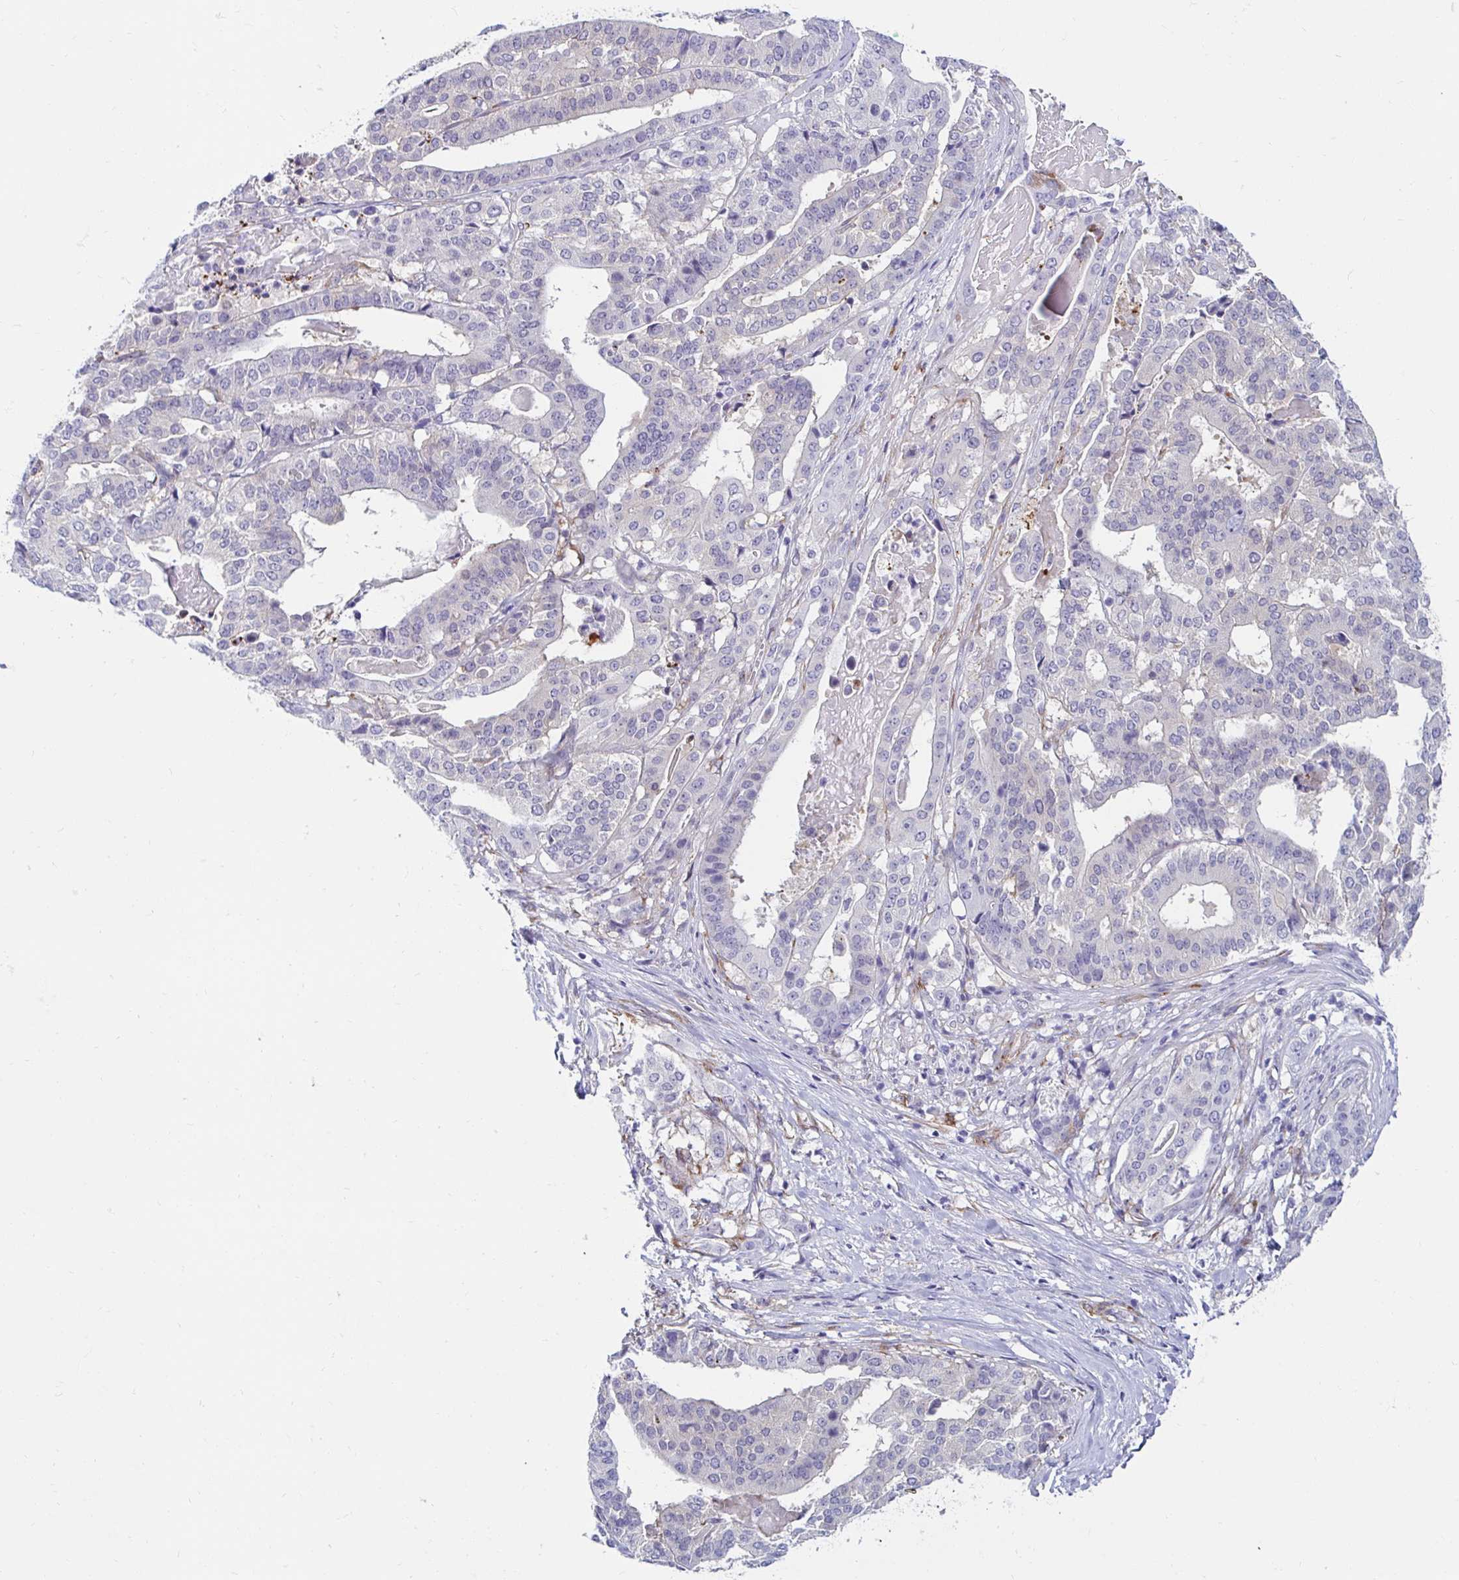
{"staining": {"intensity": "negative", "quantity": "none", "location": "none"}, "tissue": "stomach cancer", "cell_type": "Tumor cells", "image_type": "cancer", "snomed": [{"axis": "morphology", "description": "Adenocarcinoma, NOS"}, {"axis": "topography", "description": "Stomach"}], "caption": "Tumor cells are negative for brown protein staining in stomach cancer.", "gene": "ANKRD62", "patient": {"sex": "male", "age": 48}}